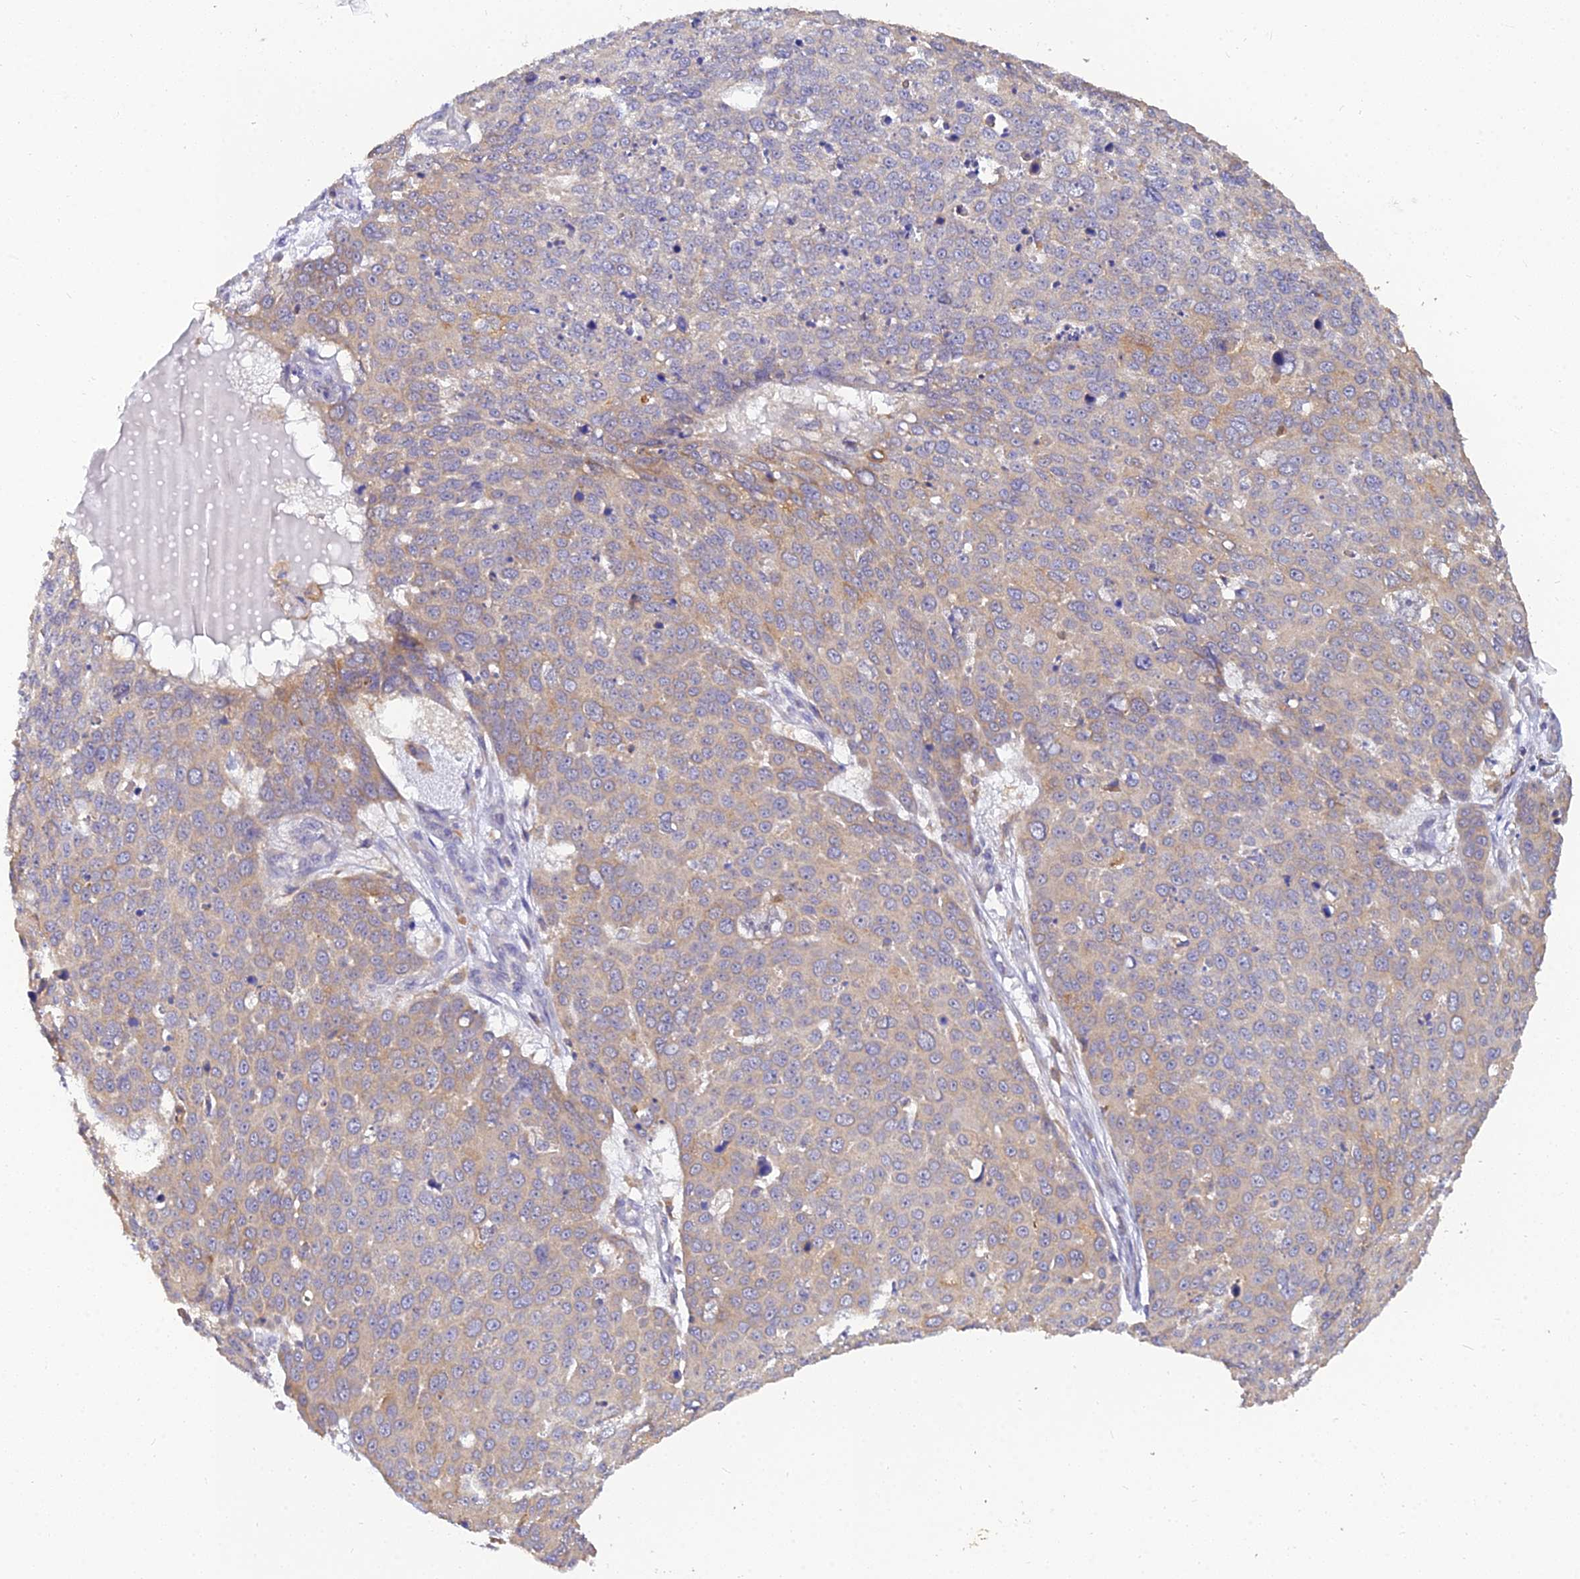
{"staining": {"intensity": "weak", "quantity": "25%-75%", "location": "cytoplasmic/membranous"}, "tissue": "skin cancer", "cell_type": "Tumor cells", "image_type": "cancer", "snomed": [{"axis": "morphology", "description": "Squamous cell carcinoma, NOS"}, {"axis": "topography", "description": "Skin"}], "caption": "Human skin squamous cell carcinoma stained for a protein (brown) shows weak cytoplasmic/membranous positive staining in about 25%-75% of tumor cells.", "gene": "ARL8B", "patient": {"sex": "male", "age": 71}}